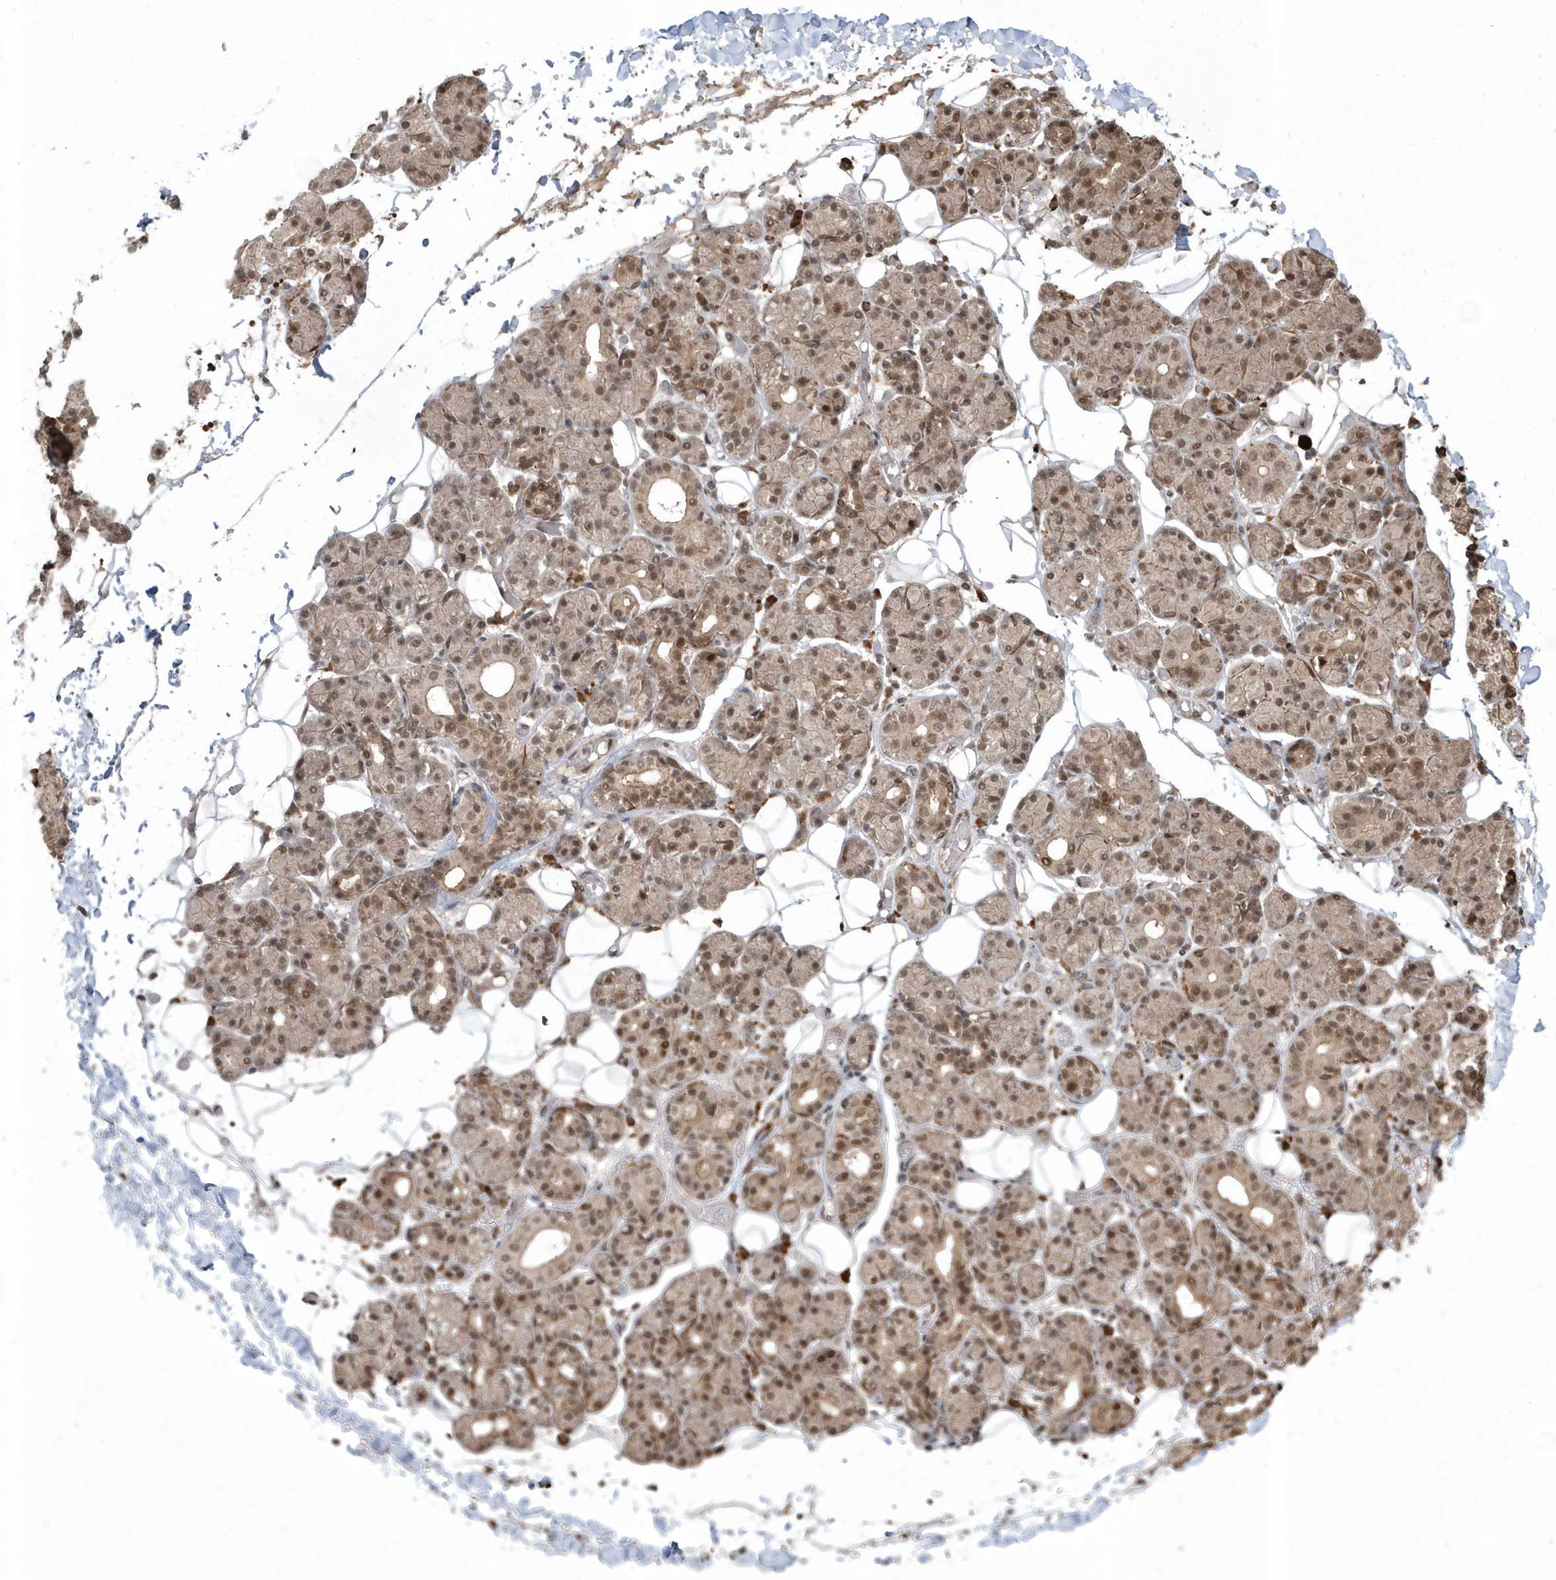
{"staining": {"intensity": "moderate", "quantity": ">75%", "location": "cytoplasmic/membranous,nuclear"}, "tissue": "salivary gland", "cell_type": "Glandular cells", "image_type": "normal", "snomed": [{"axis": "morphology", "description": "Normal tissue, NOS"}, {"axis": "topography", "description": "Salivary gland"}], "caption": "This is a photomicrograph of IHC staining of unremarkable salivary gland, which shows moderate staining in the cytoplasmic/membranous,nuclear of glandular cells.", "gene": "EPB41L4A", "patient": {"sex": "male", "age": 63}}